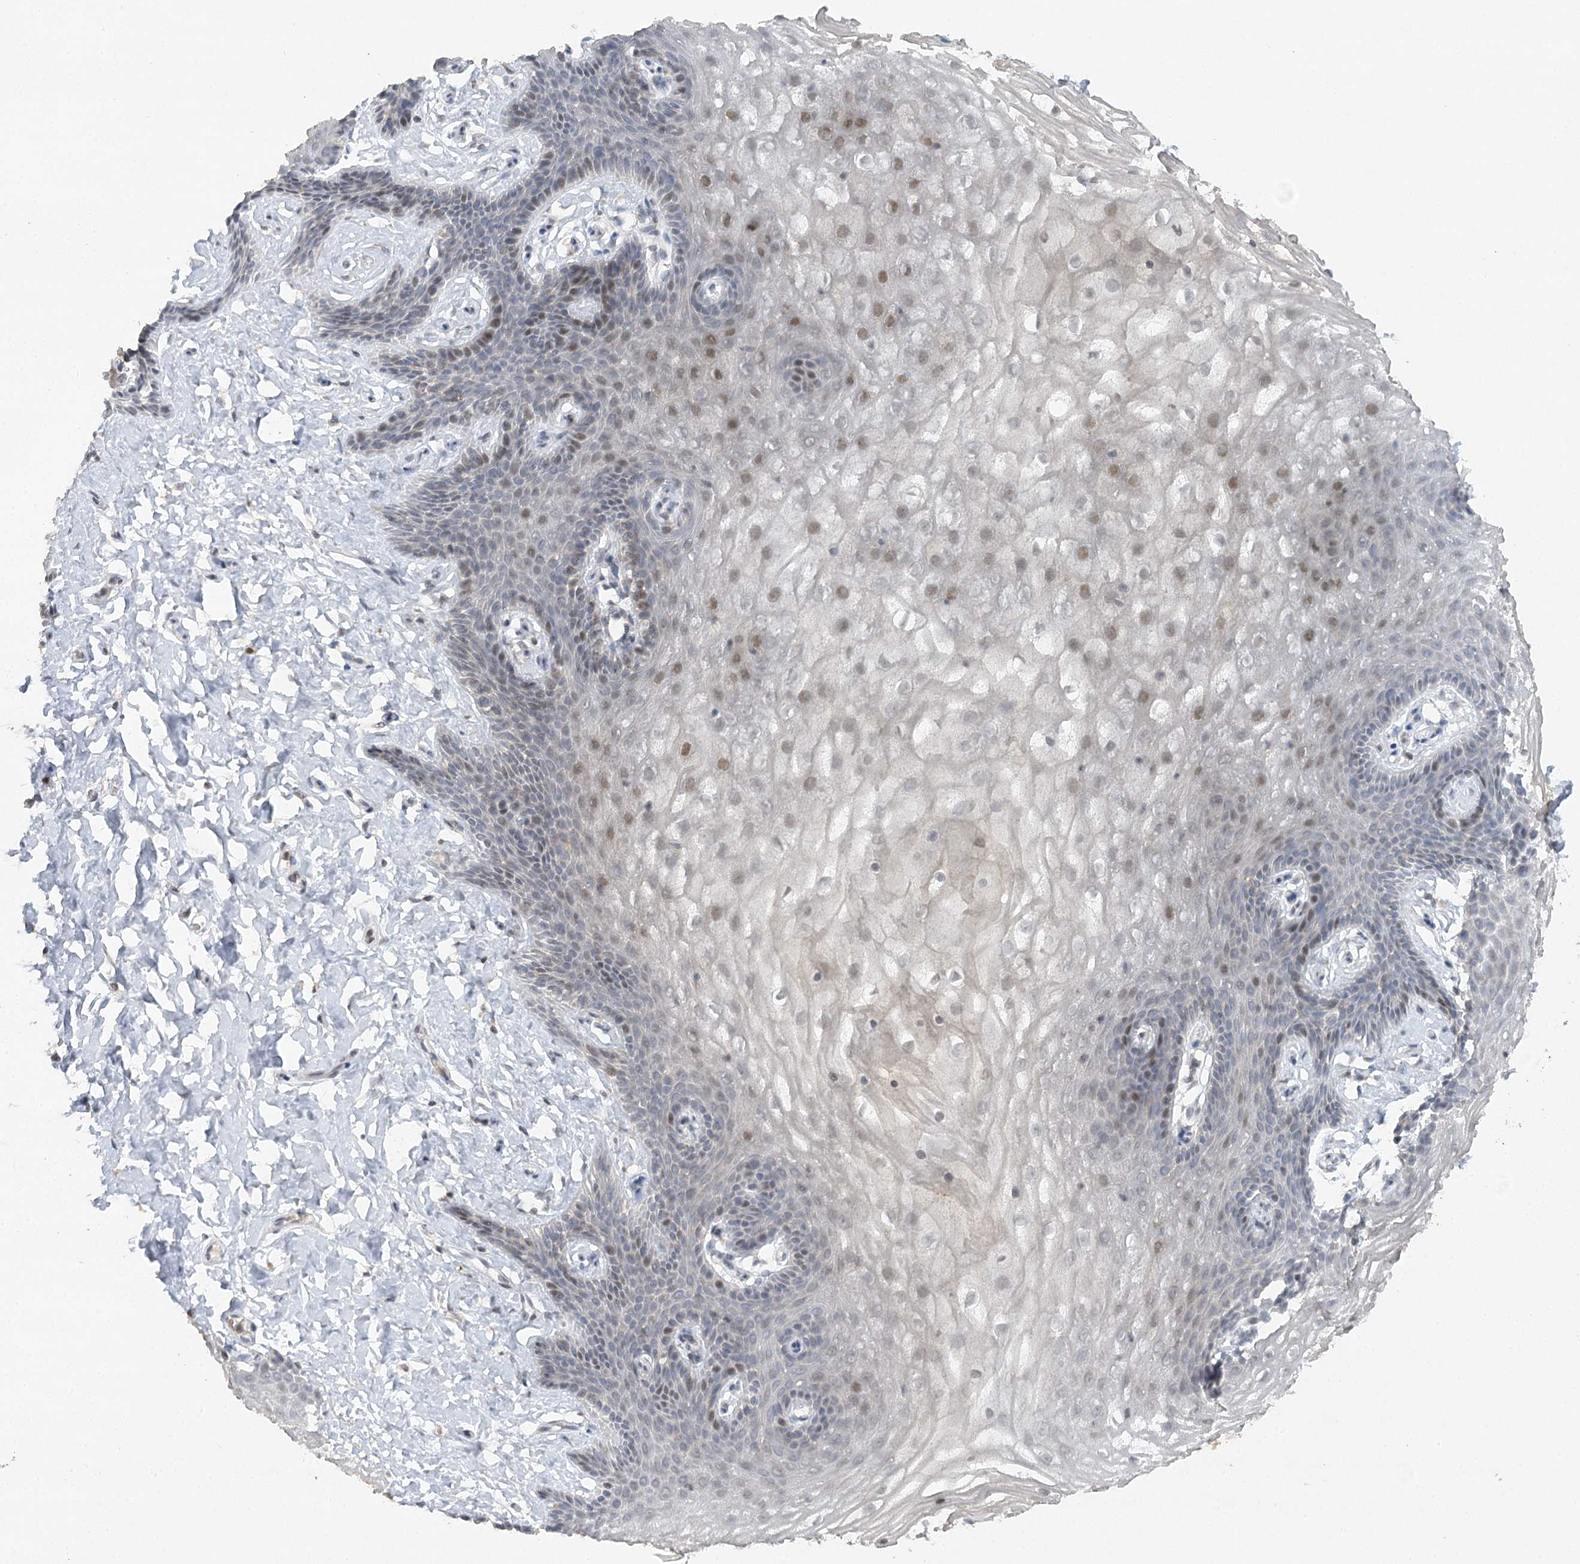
{"staining": {"intensity": "moderate", "quantity": "<25%", "location": "nuclear"}, "tissue": "vagina", "cell_type": "Squamous epithelial cells", "image_type": "normal", "snomed": [{"axis": "morphology", "description": "Normal tissue, NOS"}, {"axis": "topography", "description": "Vagina"}, {"axis": "topography", "description": "Cervix"}], "caption": "IHC image of benign vagina: human vagina stained using immunohistochemistry reveals low levels of moderate protein expression localized specifically in the nuclear of squamous epithelial cells, appearing as a nuclear brown color.", "gene": "TRAF3IP1", "patient": {"sex": "female", "age": 40}}